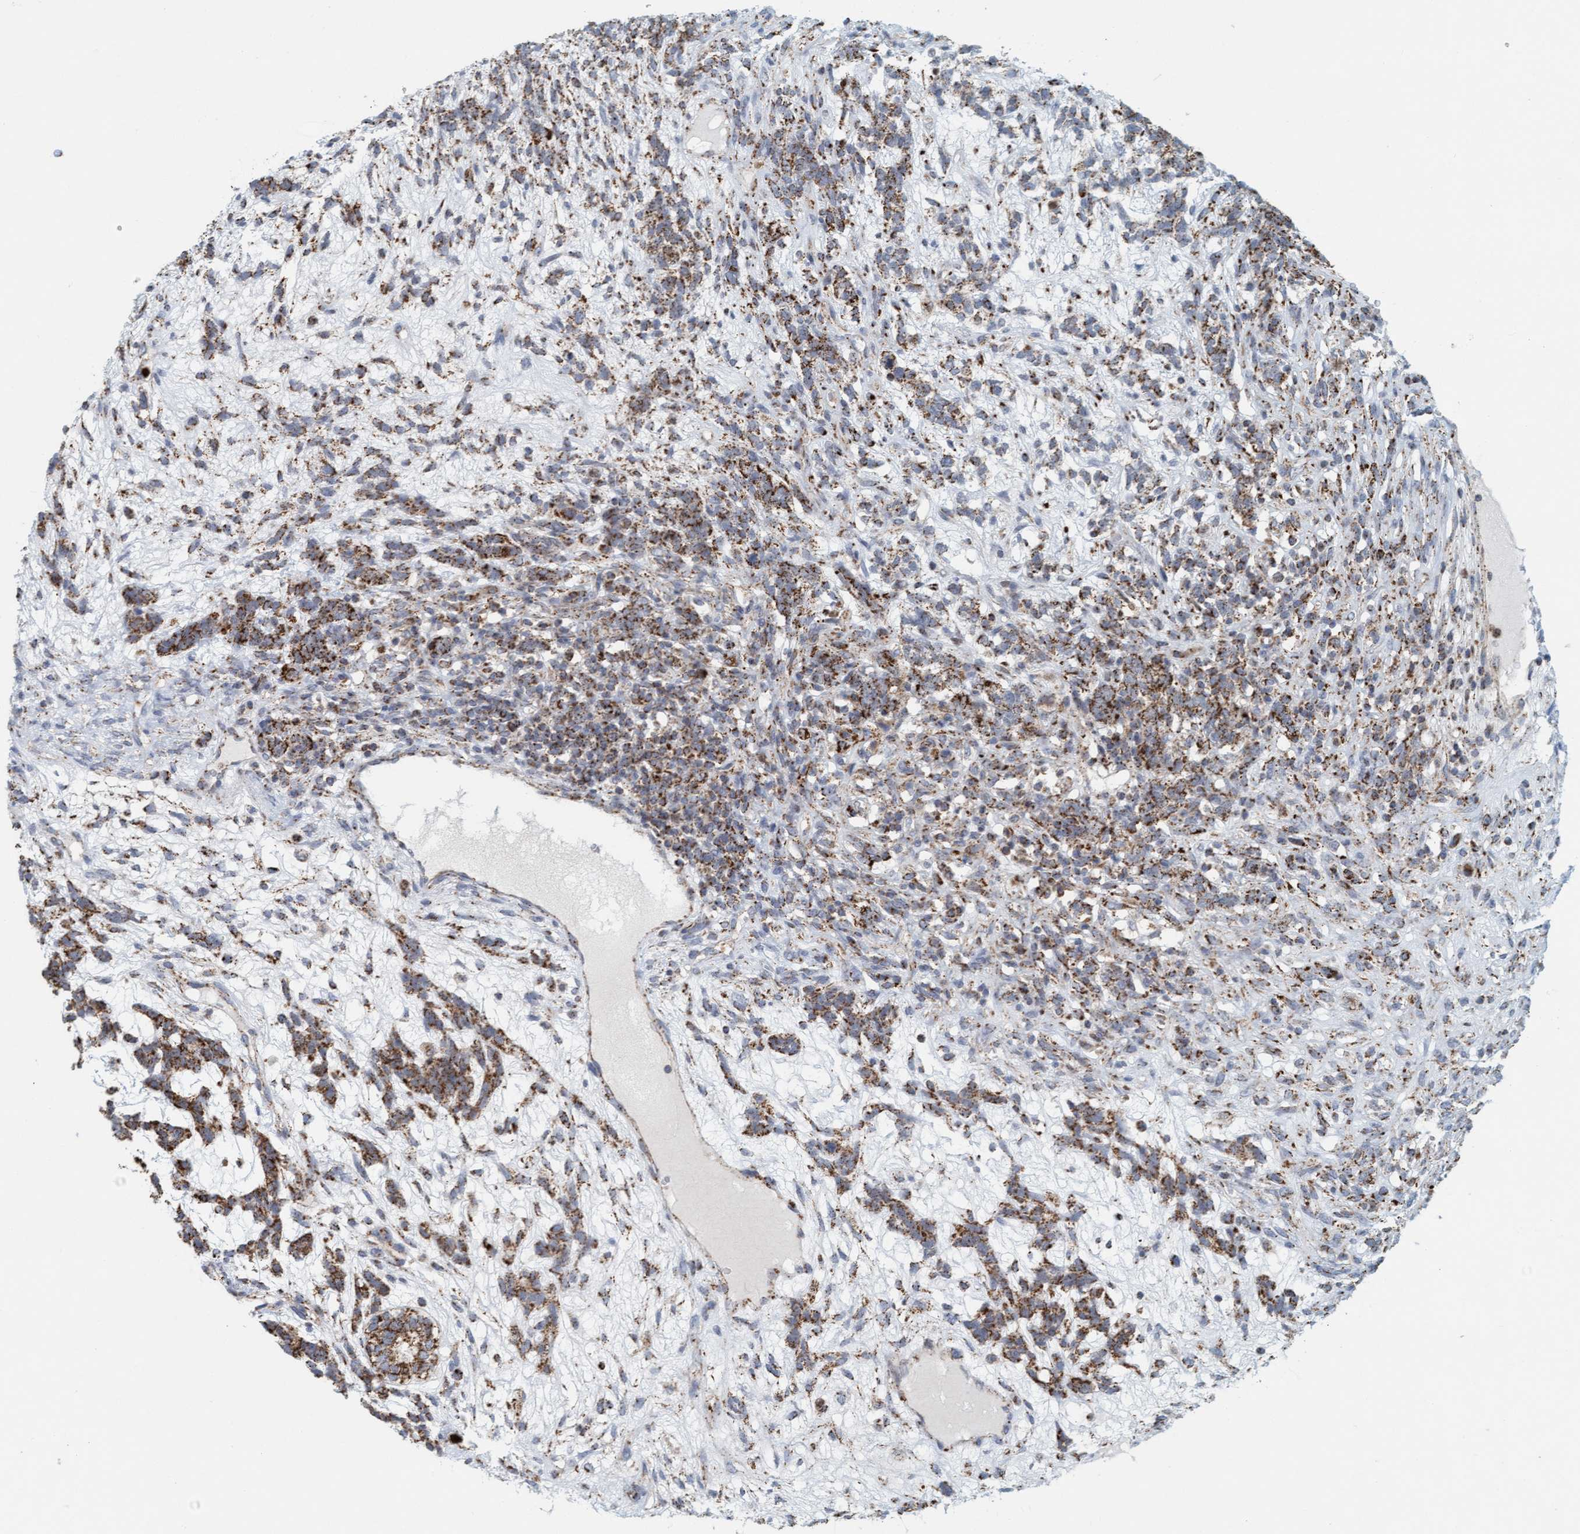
{"staining": {"intensity": "strong", "quantity": ">75%", "location": "cytoplasmic/membranous"}, "tissue": "testis cancer", "cell_type": "Tumor cells", "image_type": "cancer", "snomed": [{"axis": "morphology", "description": "Seminoma, NOS"}, {"axis": "topography", "description": "Testis"}], "caption": "This image shows immunohistochemistry (IHC) staining of testis seminoma, with high strong cytoplasmic/membranous positivity in approximately >75% of tumor cells.", "gene": "B9D1", "patient": {"sex": "male", "age": 28}}